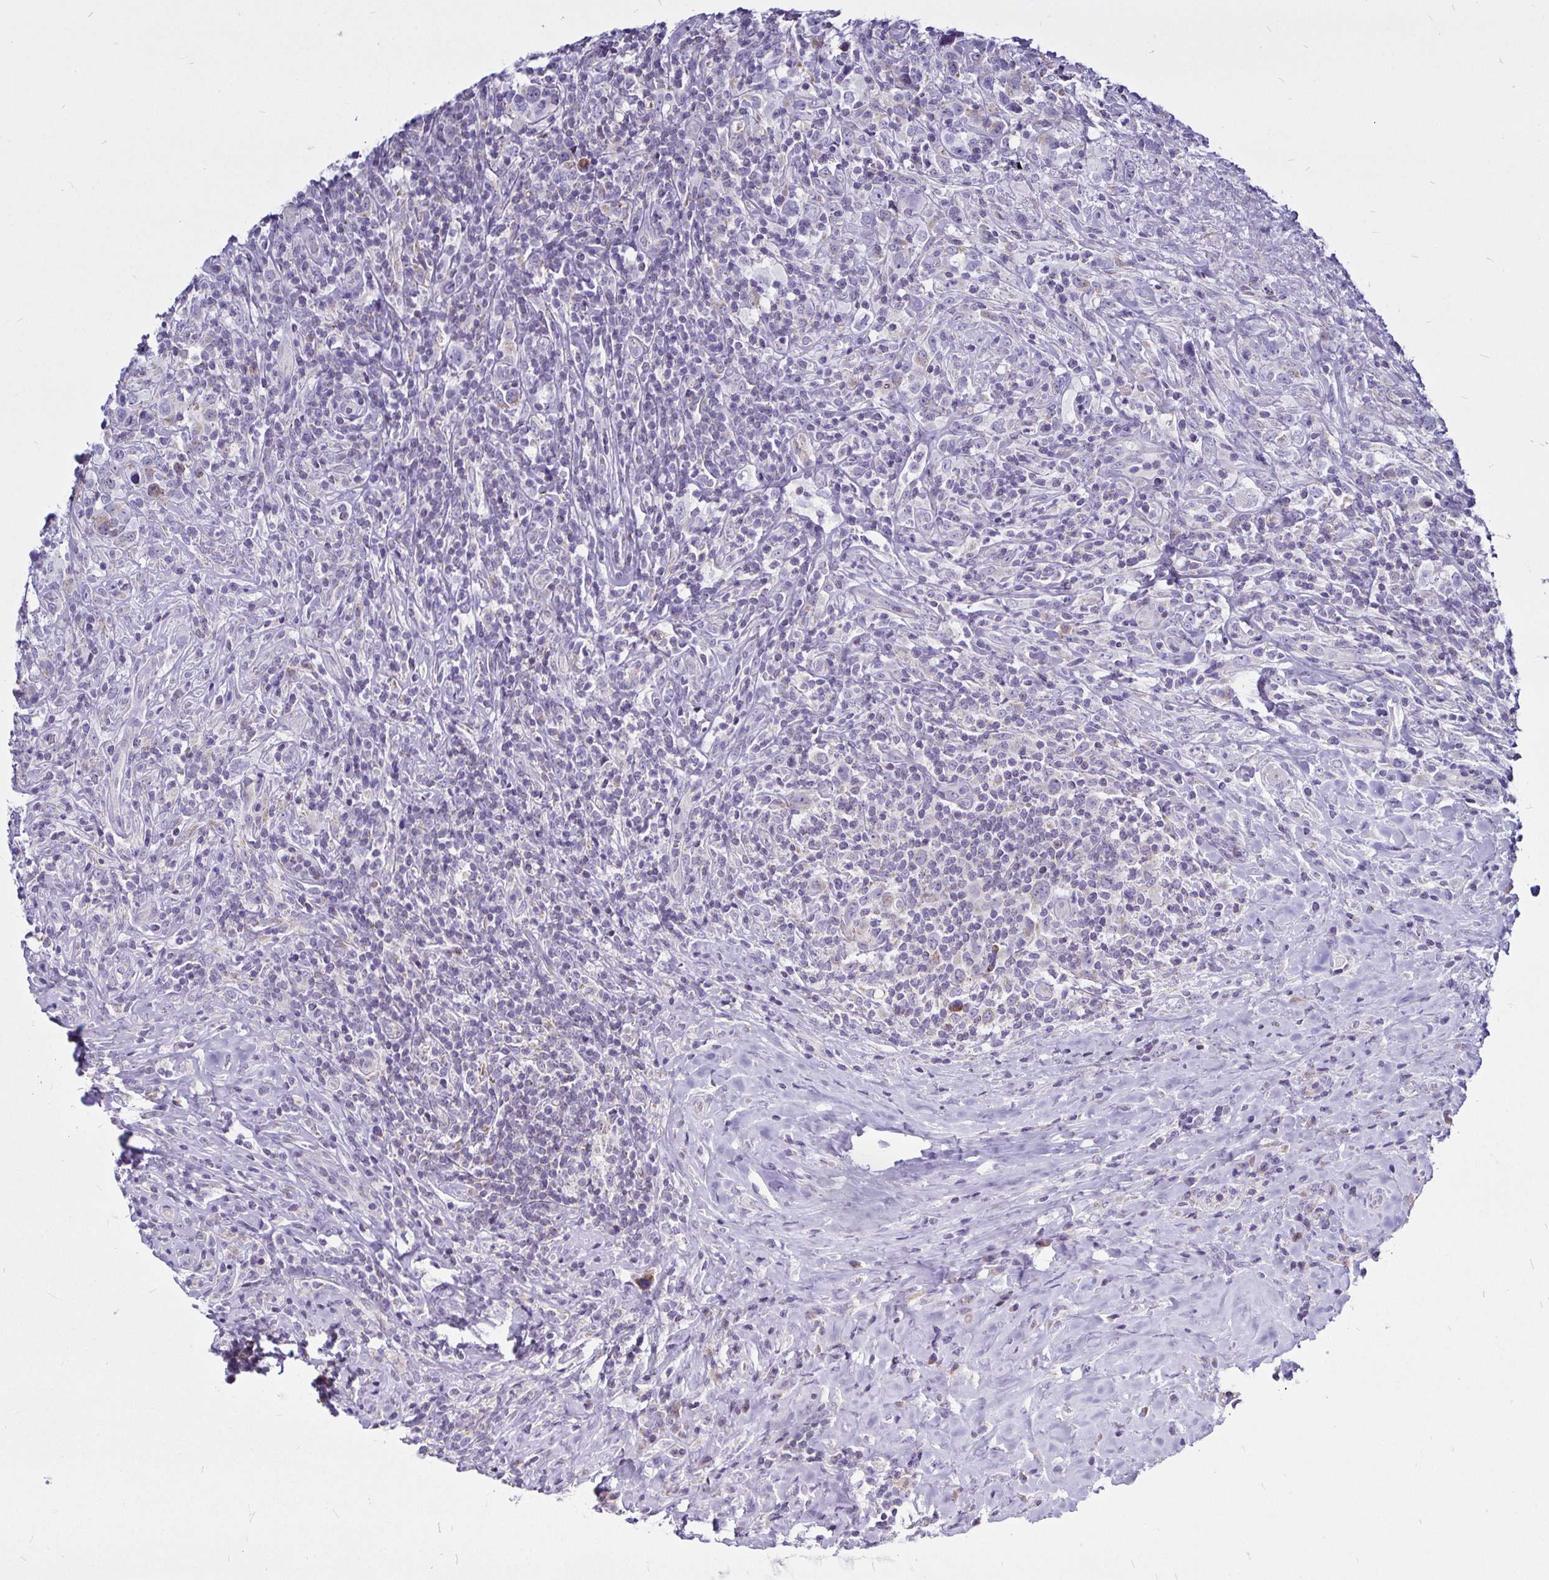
{"staining": {"intensity": "weak", "quantity": "25%-75%", "location": "cytoplasmic/membranous"}, "tissue": "lymphoma", "cell_type": "Tumor cells", "image_type": "cancer", "snomed": [{"axis": "morphology", "description": "Hodgkin's disease, NOS"}, {"axis": "topography", "description": "Lymph node"}], "caption": "This image shows Hodgkin's disease stained with immunohistochemistry to label a protein in brown. The cytoplasmic/membranous of tumor cells show weak positivity for the protein. Nuclei are counter-stained blue.", "gene": "PGAM2", "patient": {"sex": "female", "age": 18}}